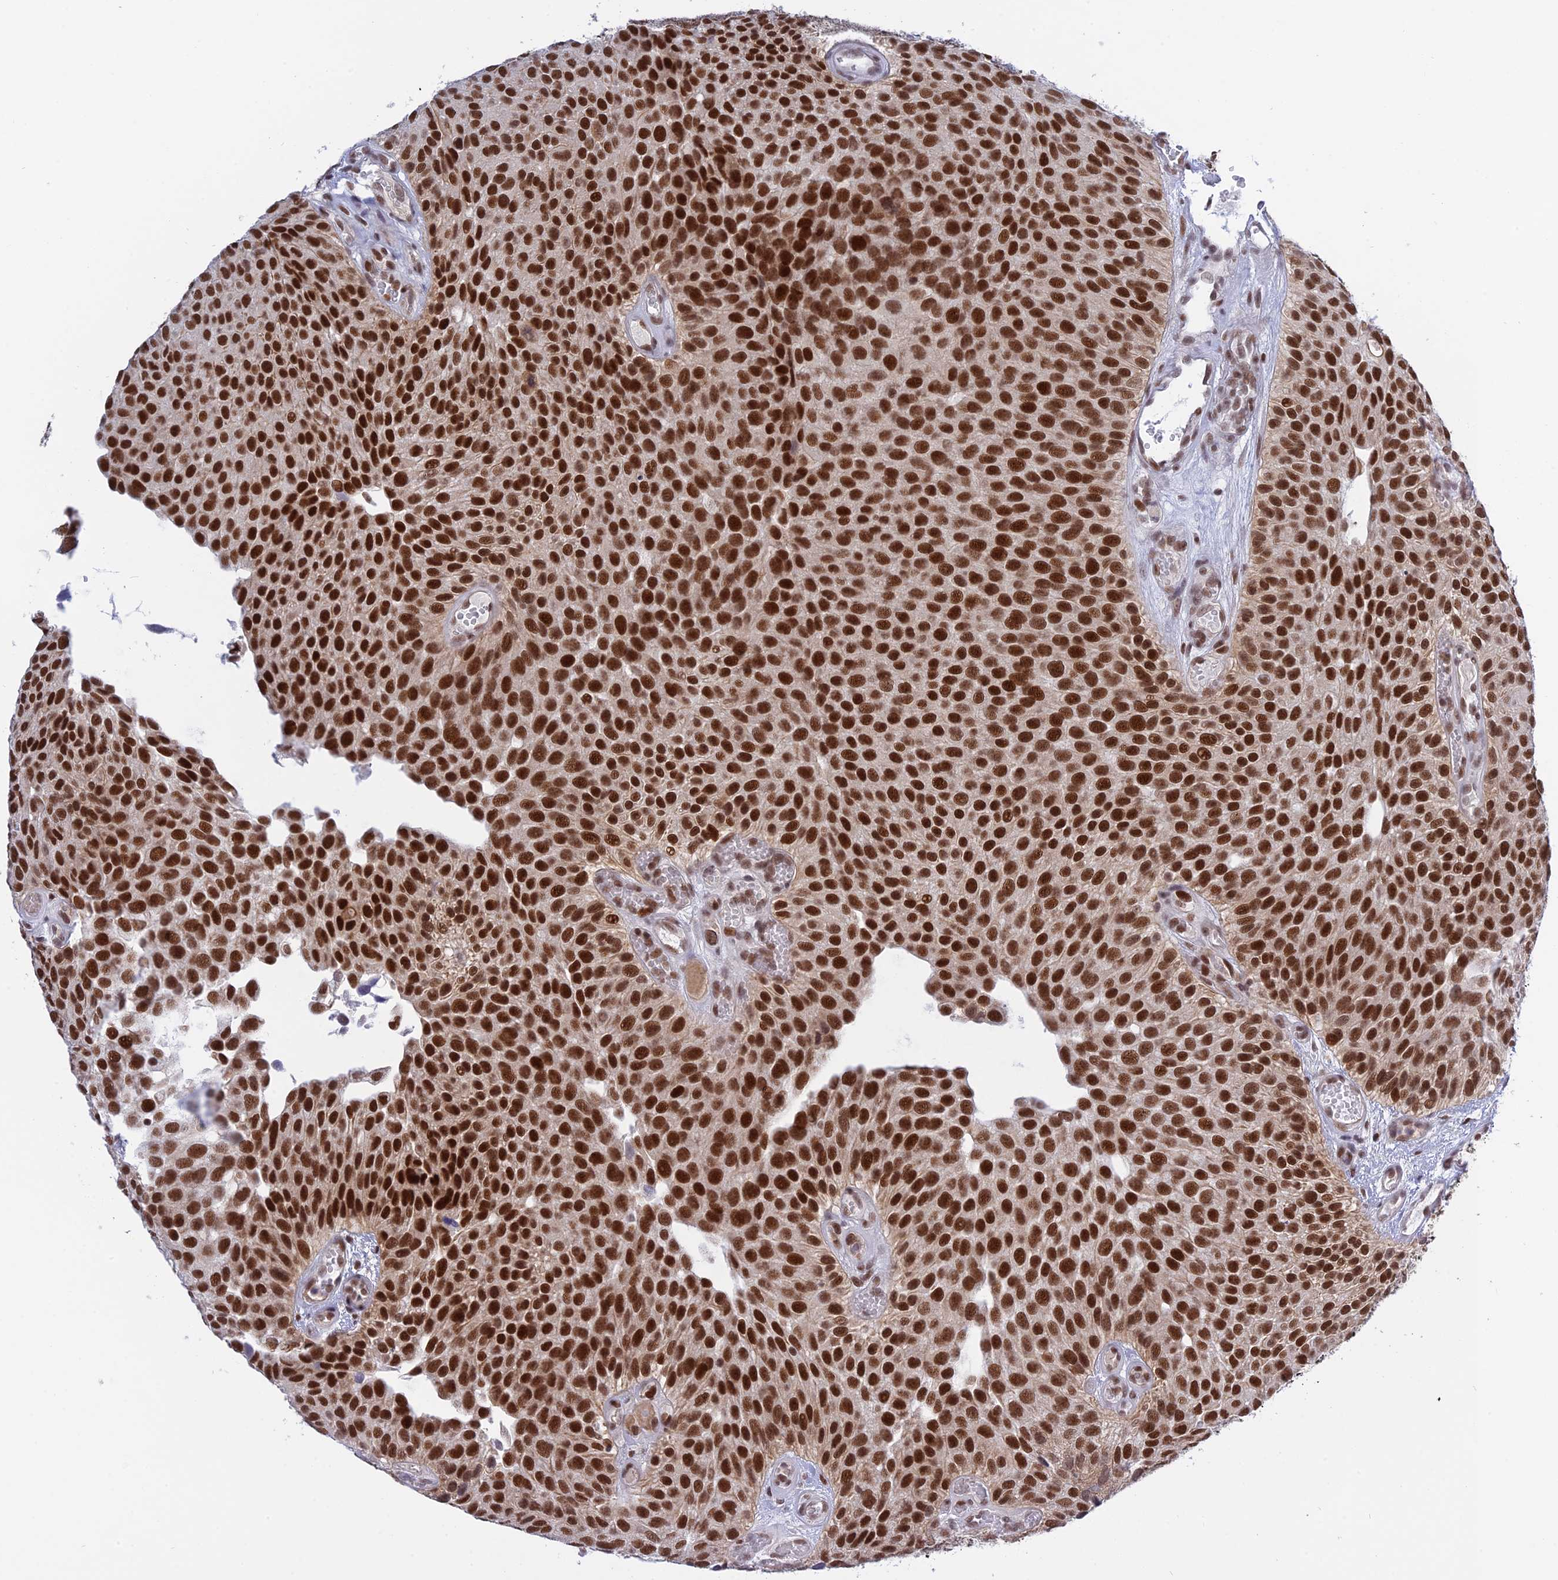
{"staining": {"intensity": "strong", "quantity": ">75%", "location": "nuclear"}, "tissue": "urothelial cancer", "cell_type": "Tumor cells", "image_type": "cancer", "snomed": [{"axis": "morphology", "description": "Urothelial carcinoma, Low grade"}, {"axis": "topography", "description": "Urinary bladder"}], "caption": "Low-grade urothelial carcinoma tissue demonstrates strong nuclear staining in approximately >75% of tumor cells, visualized by immunohistochemistry. The protein is shown in brown color, while the nuclei are stained blue.", "gene": "TCEA1", "patient": {"sex": "male", "age": 89}}